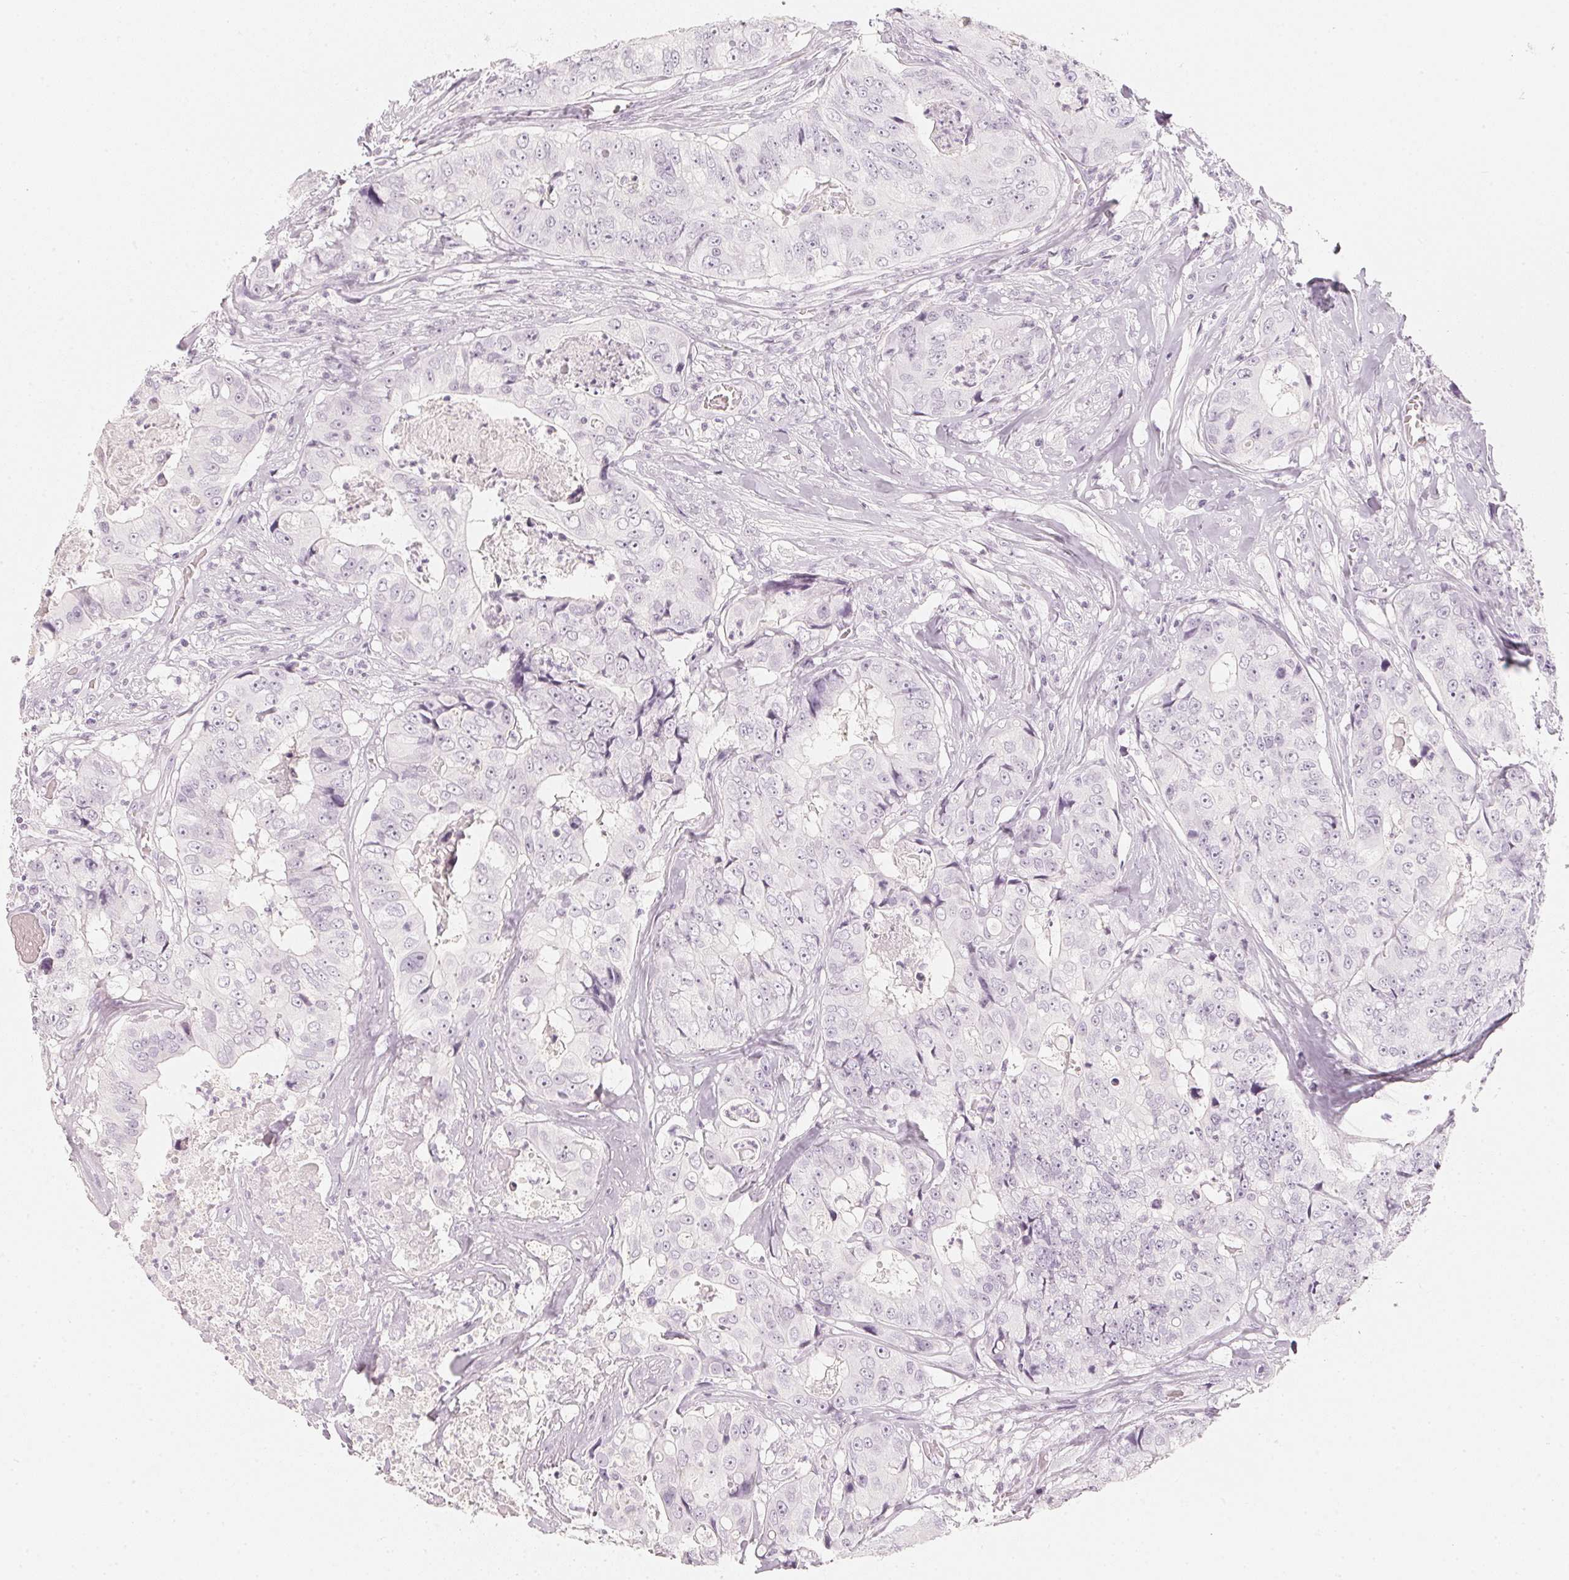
{"staining": {"intensity": "negative", "quantity": "none", "location": "none"}, "tissue": "colorectal cancer", "cell_type": "Tumor cells", "image_type": "cancer", "snomed": [{"axis": "morphology", "description": "Adenocarcinoma, NOS"}, {"axis": "topography", "description": "Rectum"}], "caption": "Photomicrograph shows no significant protein expression in tumor cells of adenocarcinoma (colorectal).", "gene": "SLC22A8", "patient": {"sex": "female", "age": 62}}